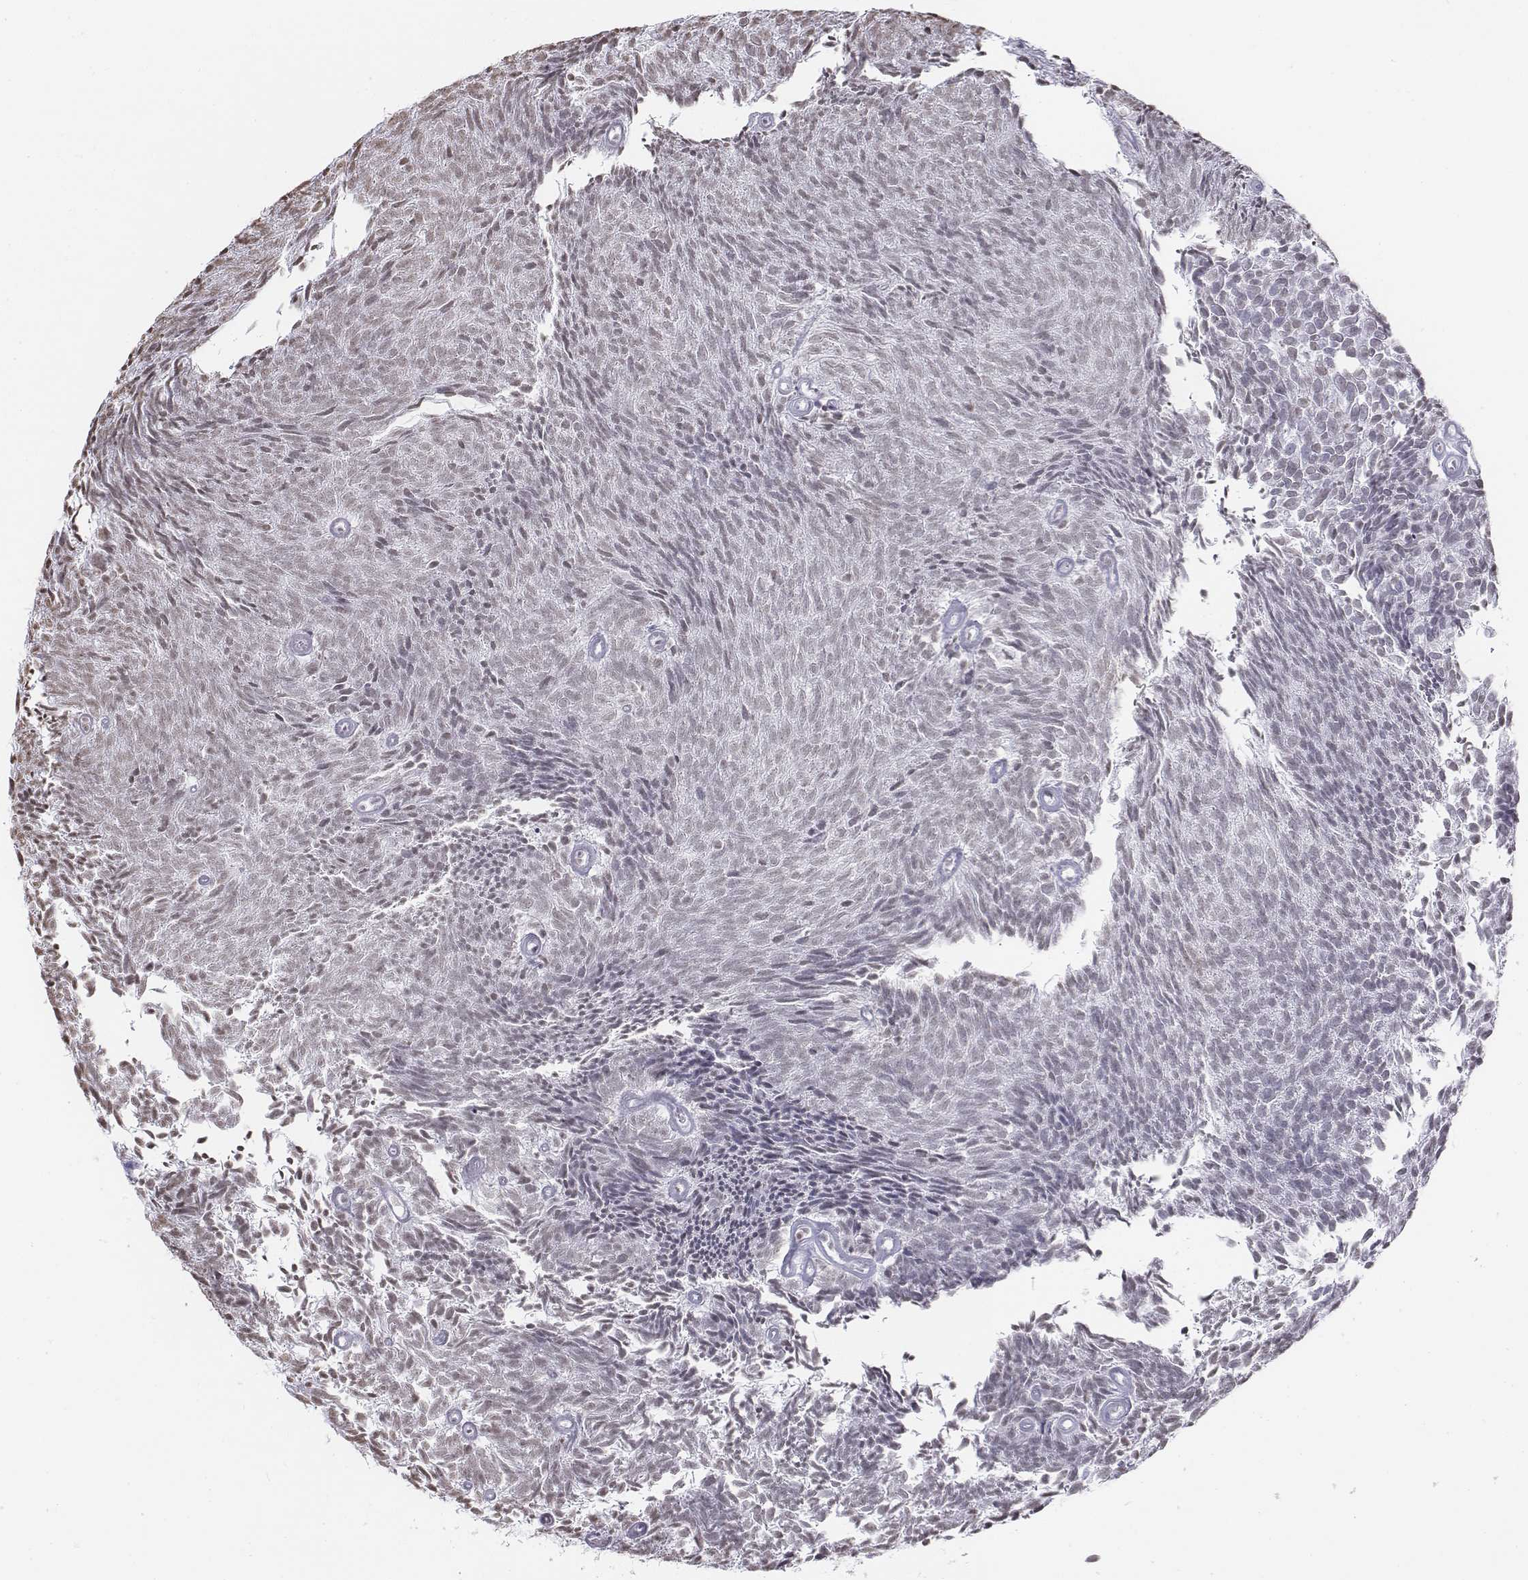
{"staining": {"intensity": "weak", "quantity": ">75%", "location": "nuclear"}, "tissue": "urothelial cancer", "cell_type": "Tumor cells", "image_type": "cancer", "snomed": [{"axis": "morphology", "description": "Urothelial carcinoma, Low grade"}, {"axis": "topography", "description": "Urinary bladder"}], "caption": "Brown immunohistochemical staining in low-grade urothelial carcinoma exhibits weak nuclear staining in about >75% of tumor cells.", "gene": "BARHL1", "patient": {"sex": "male", "age": 77}}